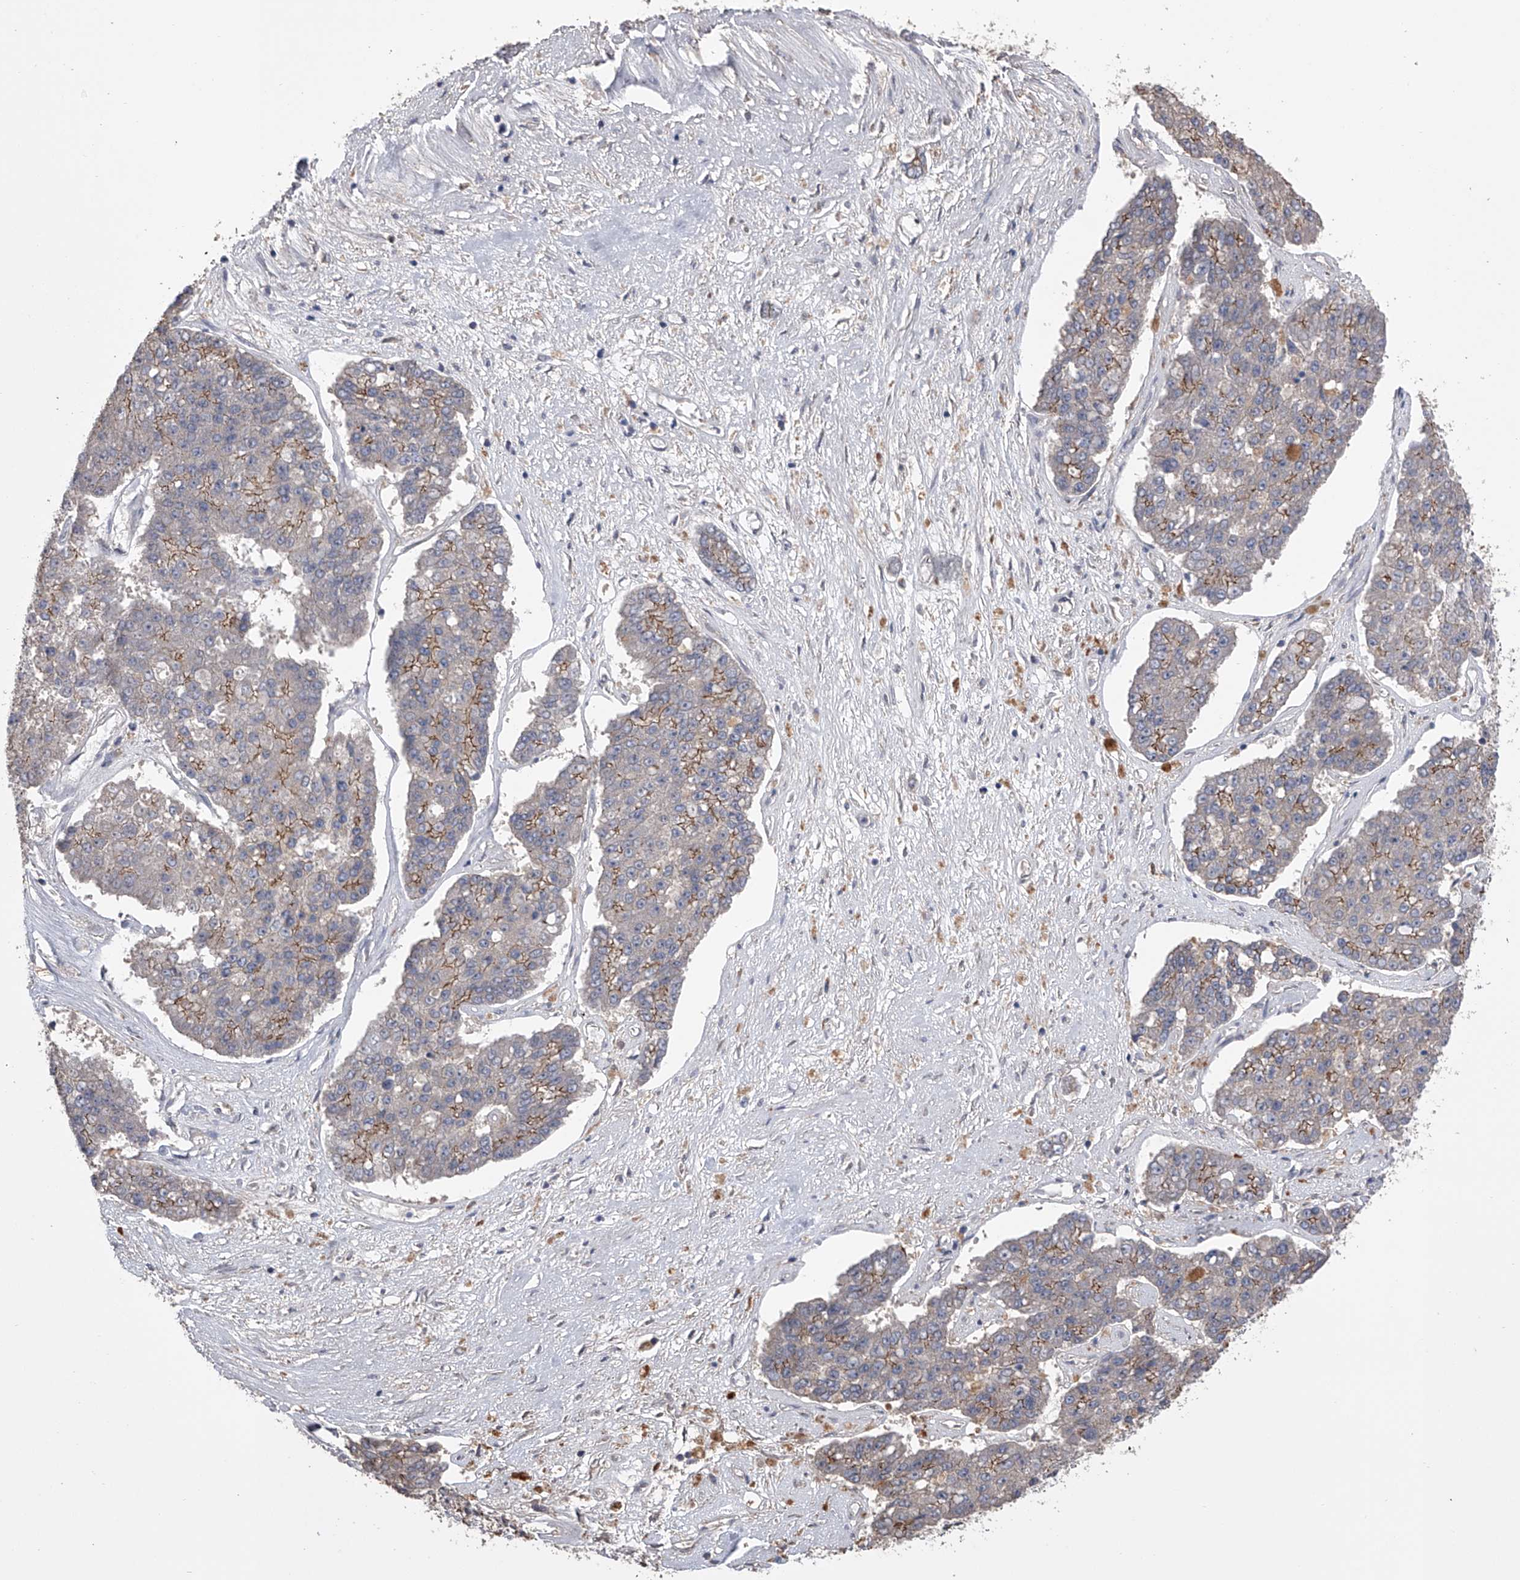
{"staining": {"intensity": "moderate", "quantity": "<25%", "location": "cytoplasmic/membranous"}, "tissue": "pancreatic cancer", "cell_type": "Tumor cells", "image_type": "cancer", "snomed": [{"axis": "morphology", "description": "Adenocarcinoma, NOS"}, {"axis": "topography", "description": "Pancreas"}], "caption": "A brown stain shows moderate cytoplasmic/membranous expression of a protein in adenocarcinoma (pancreatic) tumor cells. The staining was performed using DAB (3,3'-diaminobenzidine), with brown indicating positive protein expression. Nuclei are stained blue with hematoxylin.", "gene": "ZNF343", "patient": {"sex": "male", "age": 50}}